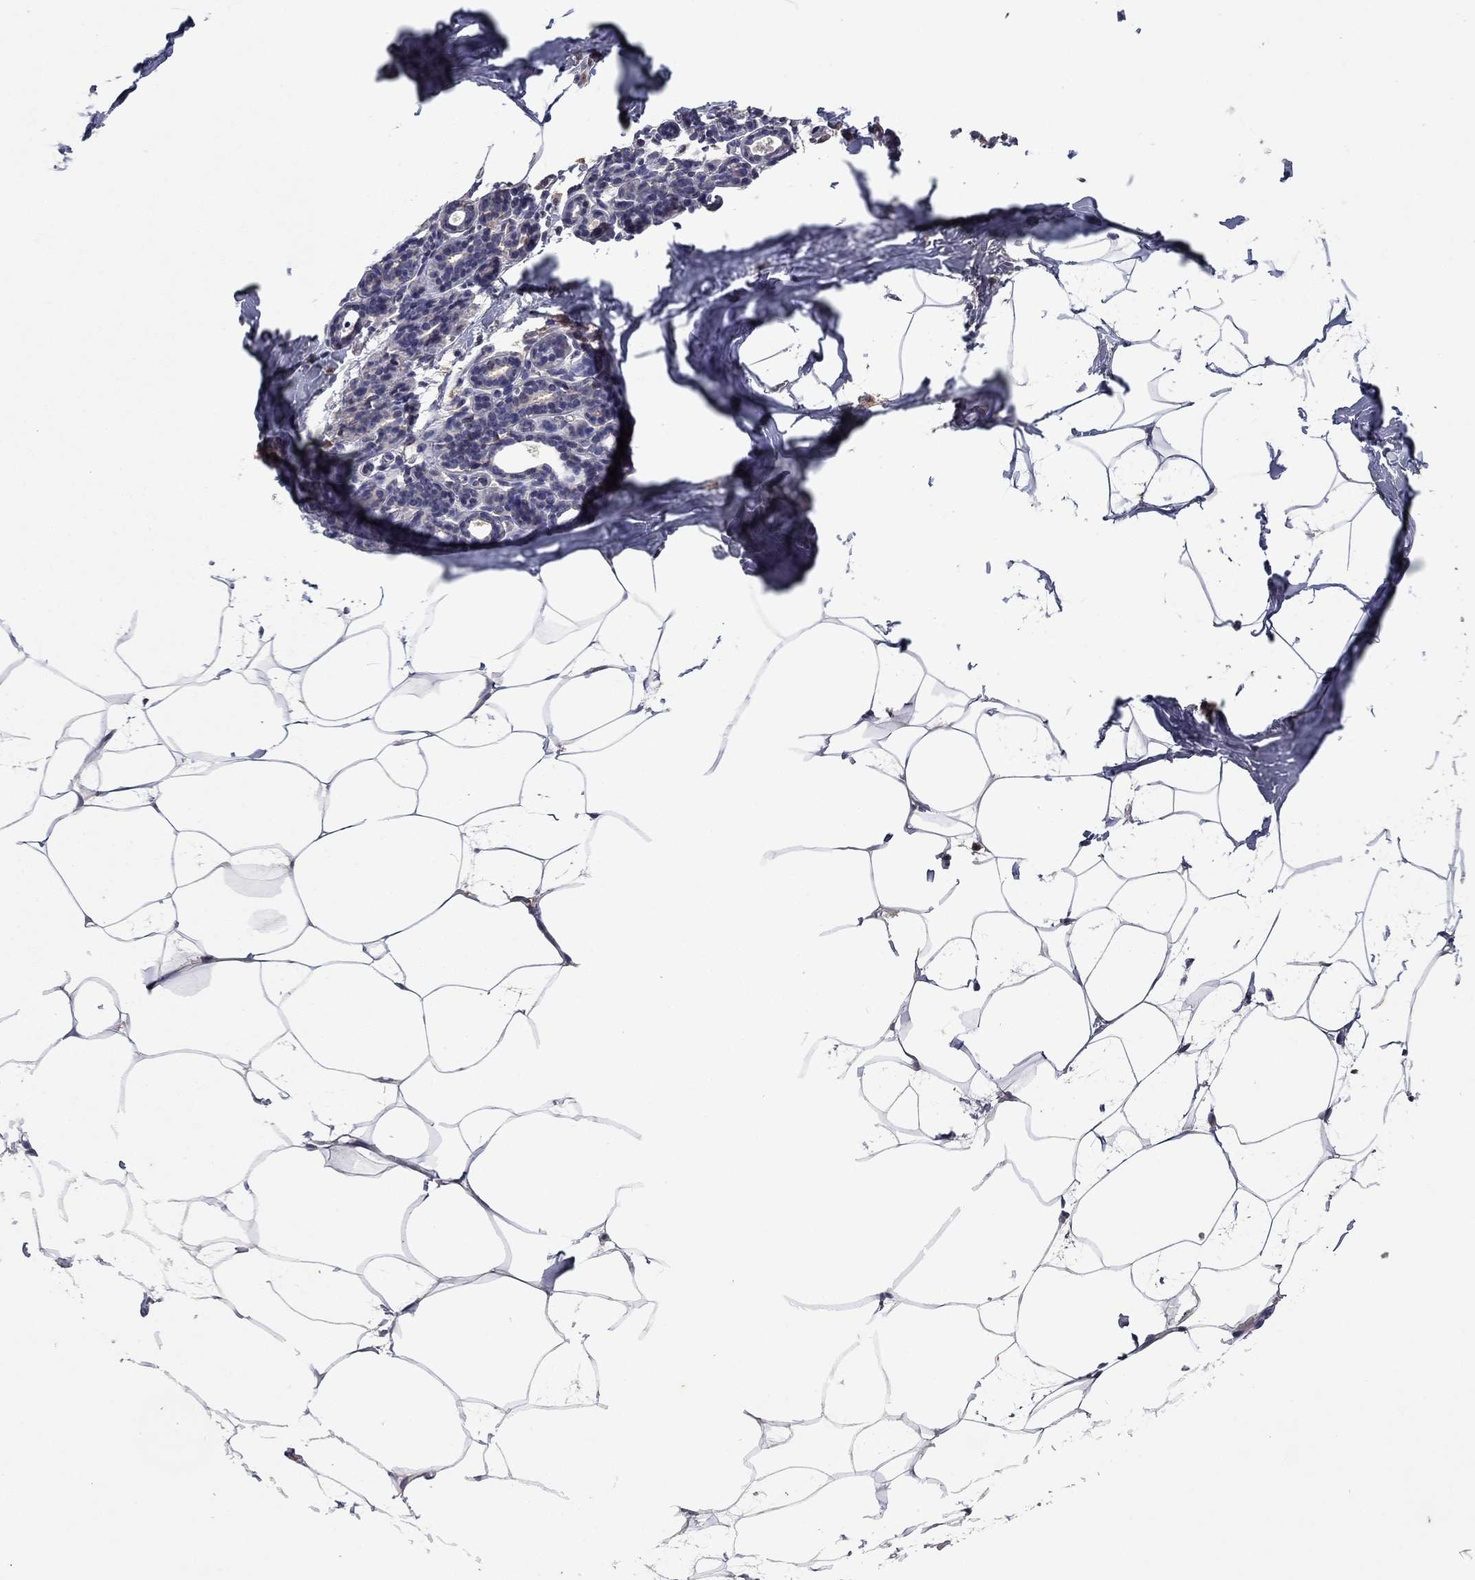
{"staining": {"intensity": "negative", "quantity": "none", "location": "none"}, "tissue": "breast", "cell_type": "Adipocytes", "image_type": "normal", "snomed": [{"axis": "morphology", "description": "Normal tissue, NOS"}, {"axis": "topography", "description": "Breast"}], "caption": "Immunohistochemistry photomicrograph of unremarkable human breast stained for a protein (brown), which demonstrates no expression in adipocytes. (Stains: DAB (3,3'-diaminobenzidine) immunohistochemistry with hematoxylin counter stain, Microscopy: brightfield microscopy at high magnification).", "gene": "PROS1", "patient": {"sex": "female", "age": 32}}